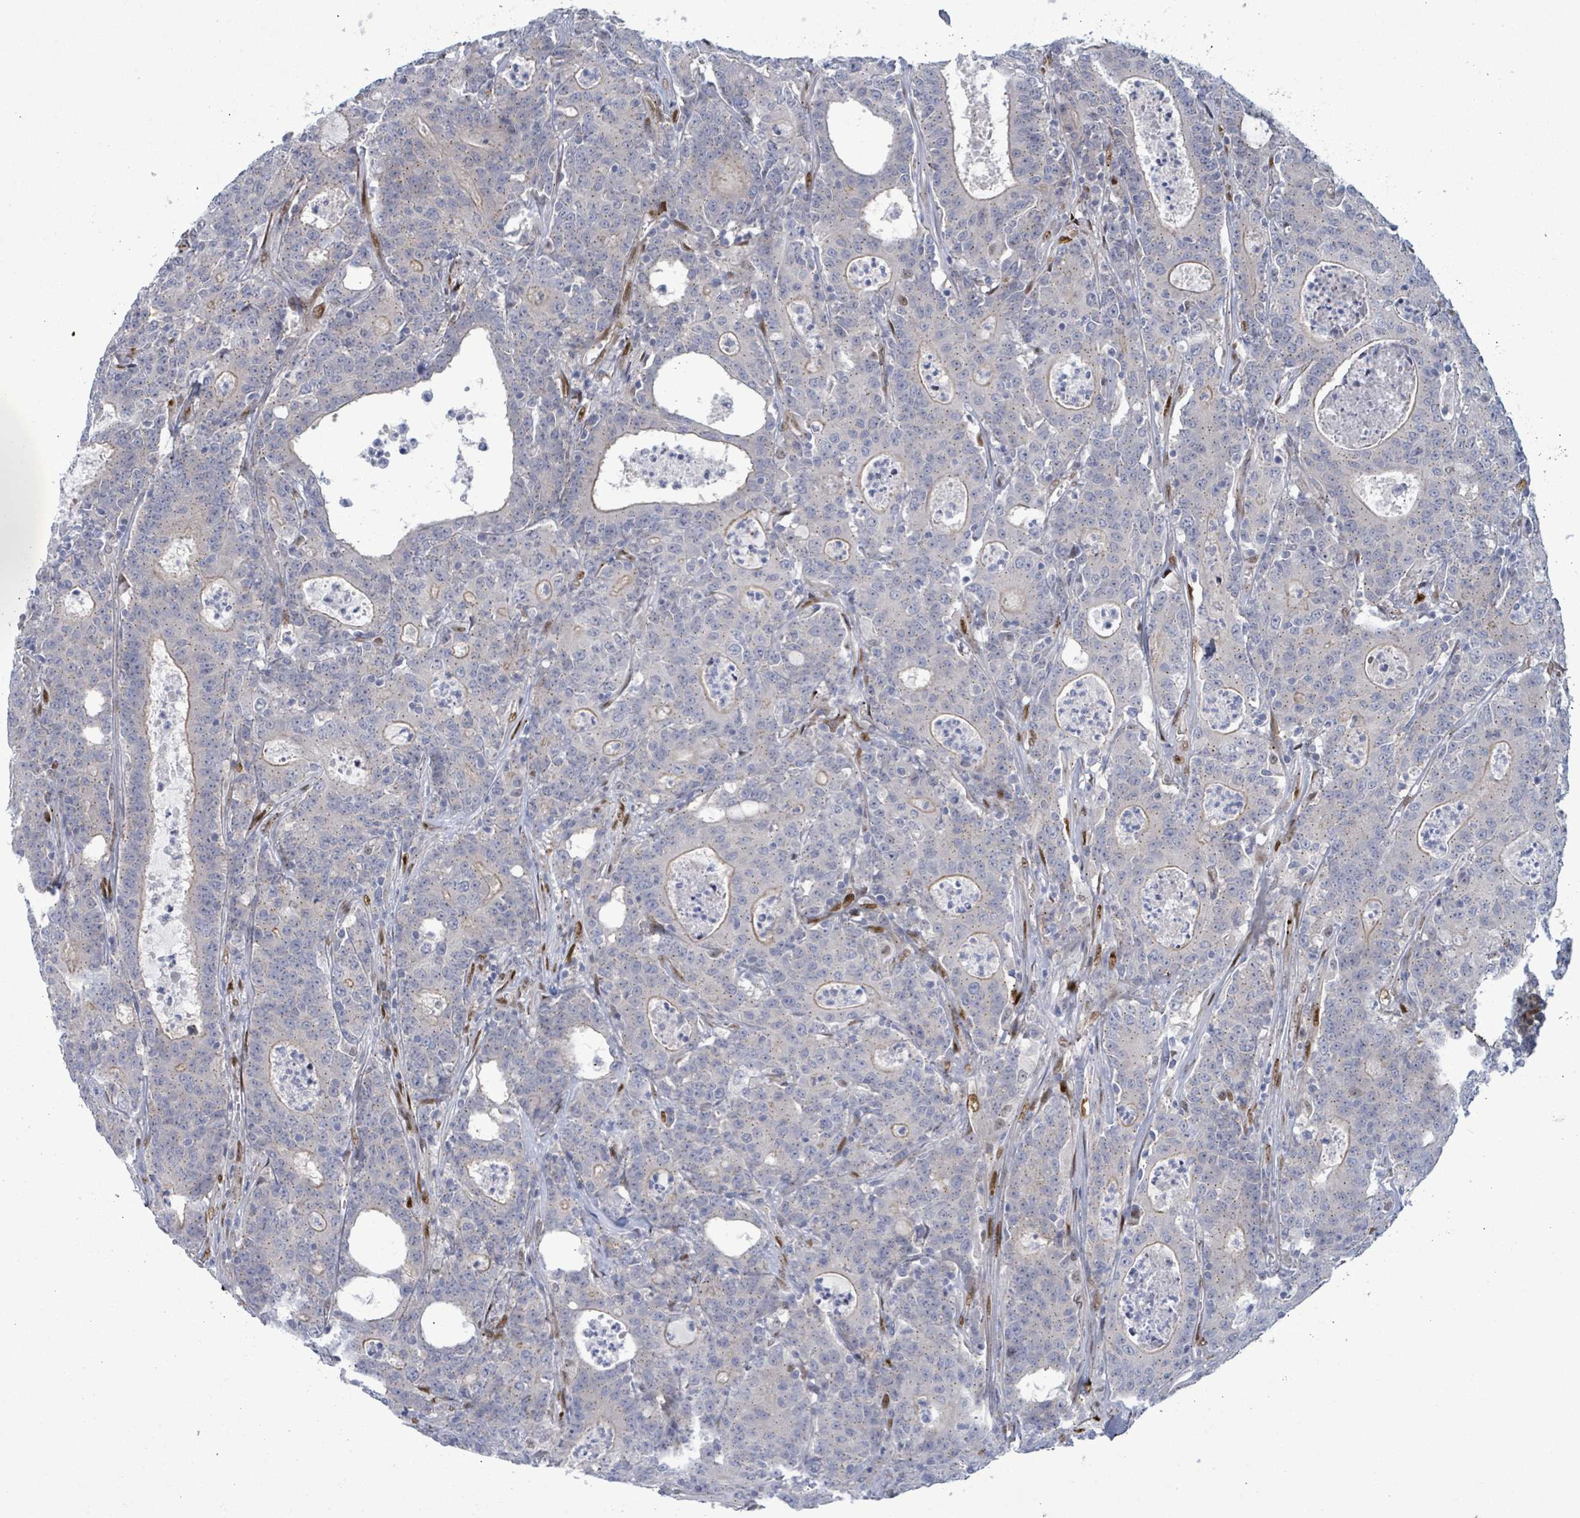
{"staining": {"intensity": "negative", "quantity": "none", "location": "none"}, "tissue": "colorectal cancer", "cell_type": "Tumor cells", "image_type": "cancer", "snomed": [{"axis": "morphology", "description": "Adenocarcinoma, NOS"}, {"axis": "topography", "description": "Colon"}], "caption": "A photomicrograph of colorectal cancer (adenocarcinoma) stained for a protein displays no brown staining in tumor cells.", "gene": "TUSC1", "patient": {"sex": "male", "age": 83}}